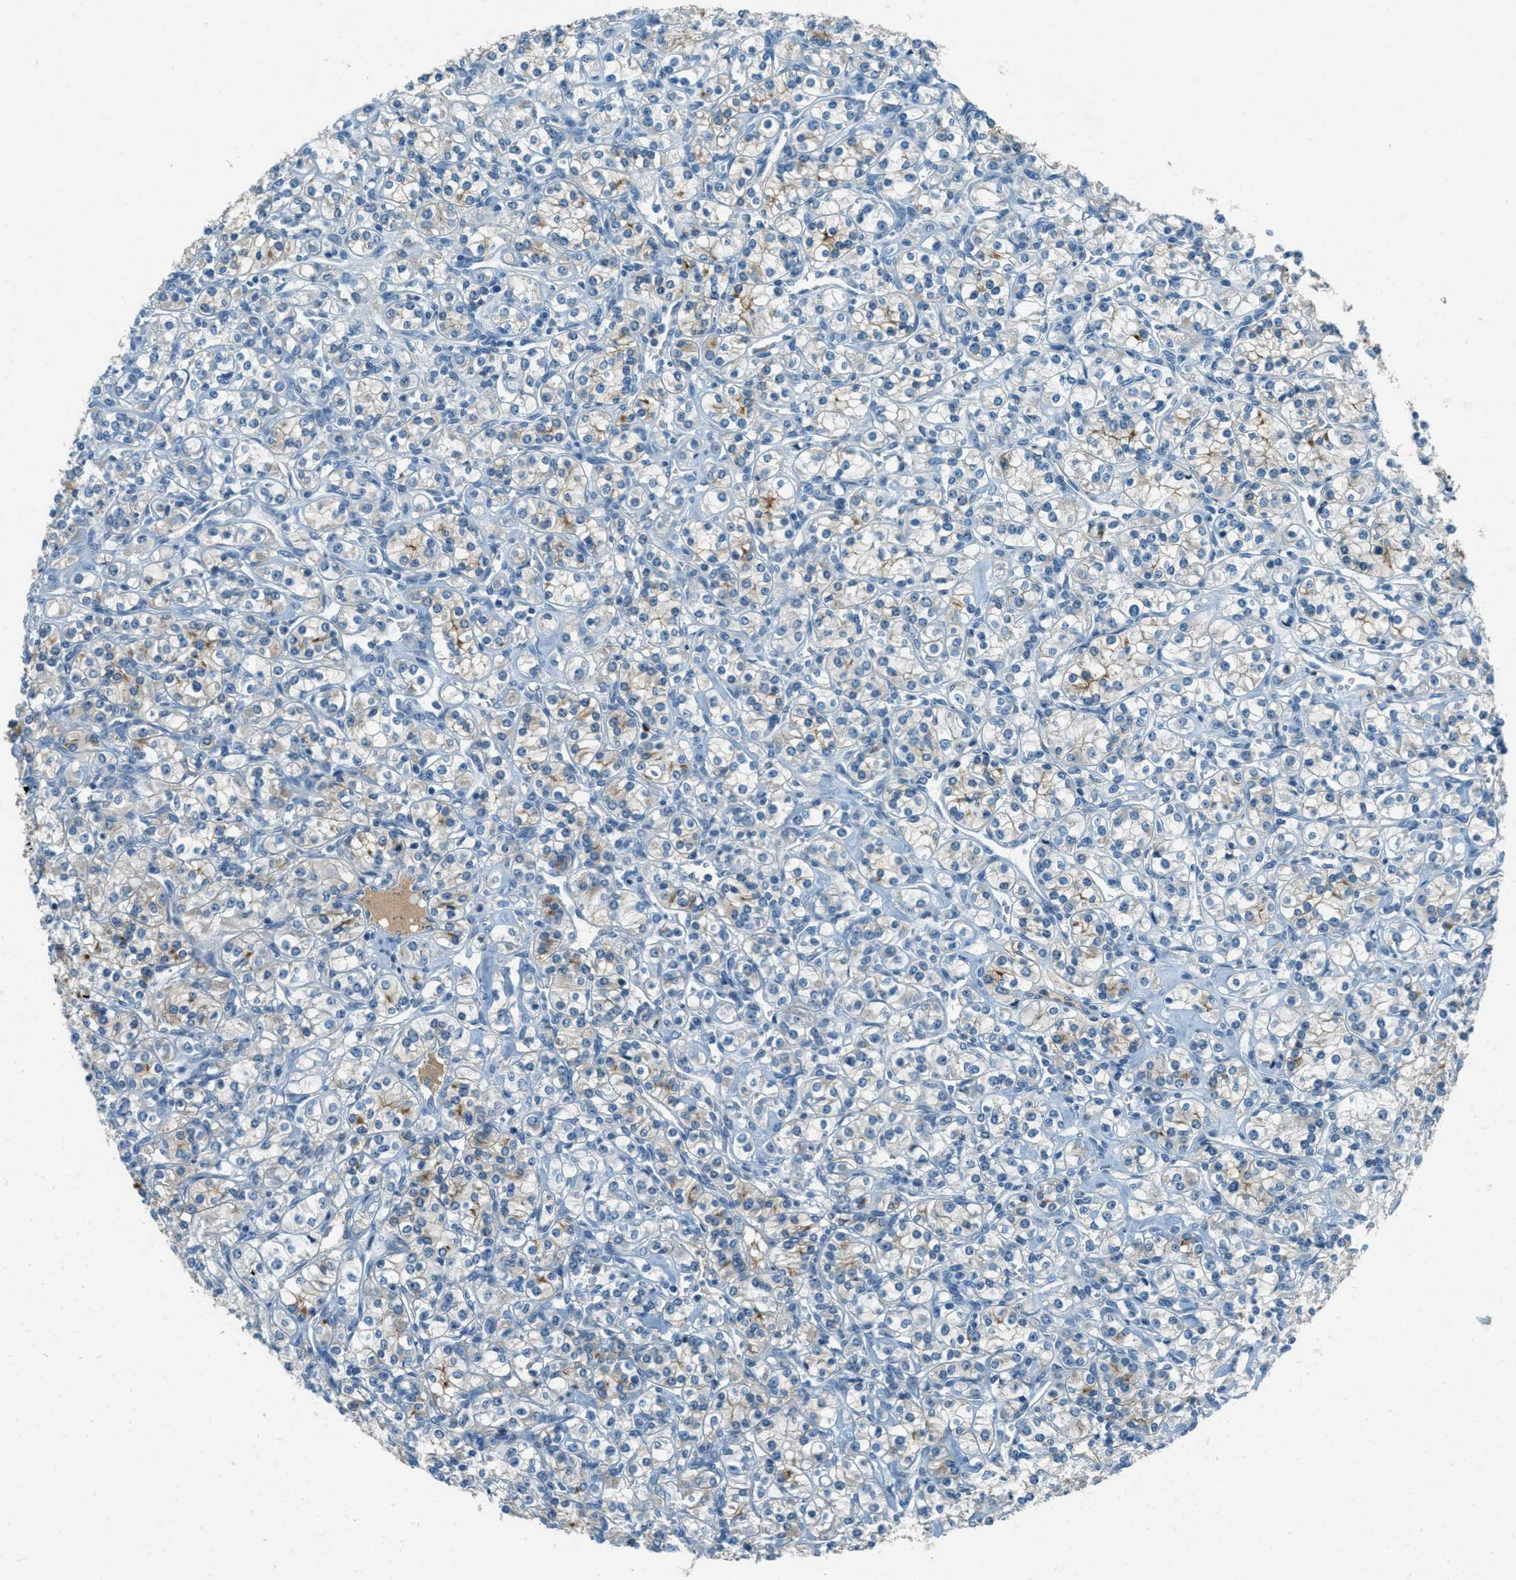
{"staining": {"intensity": "negative", "quantity": "none", "location": "none"}, "tissue": "renal cancer", "cell_type": "Tumor cells", "image_type": "cancer", "snomed": [{"axis": "morphology", "description": "Adenocarcinoma, NOS"}, {"axis": "topography", "description": "Kidney"}], "caption": "High magnification brightfield microscopy of renal adenocarcinoma stained with DAB (brown) and counterstained with hematoxylin (blue): tumor cells show no significant staining.", "gene": "MSLN", "patient": {"sex": "male", "age": 77}}